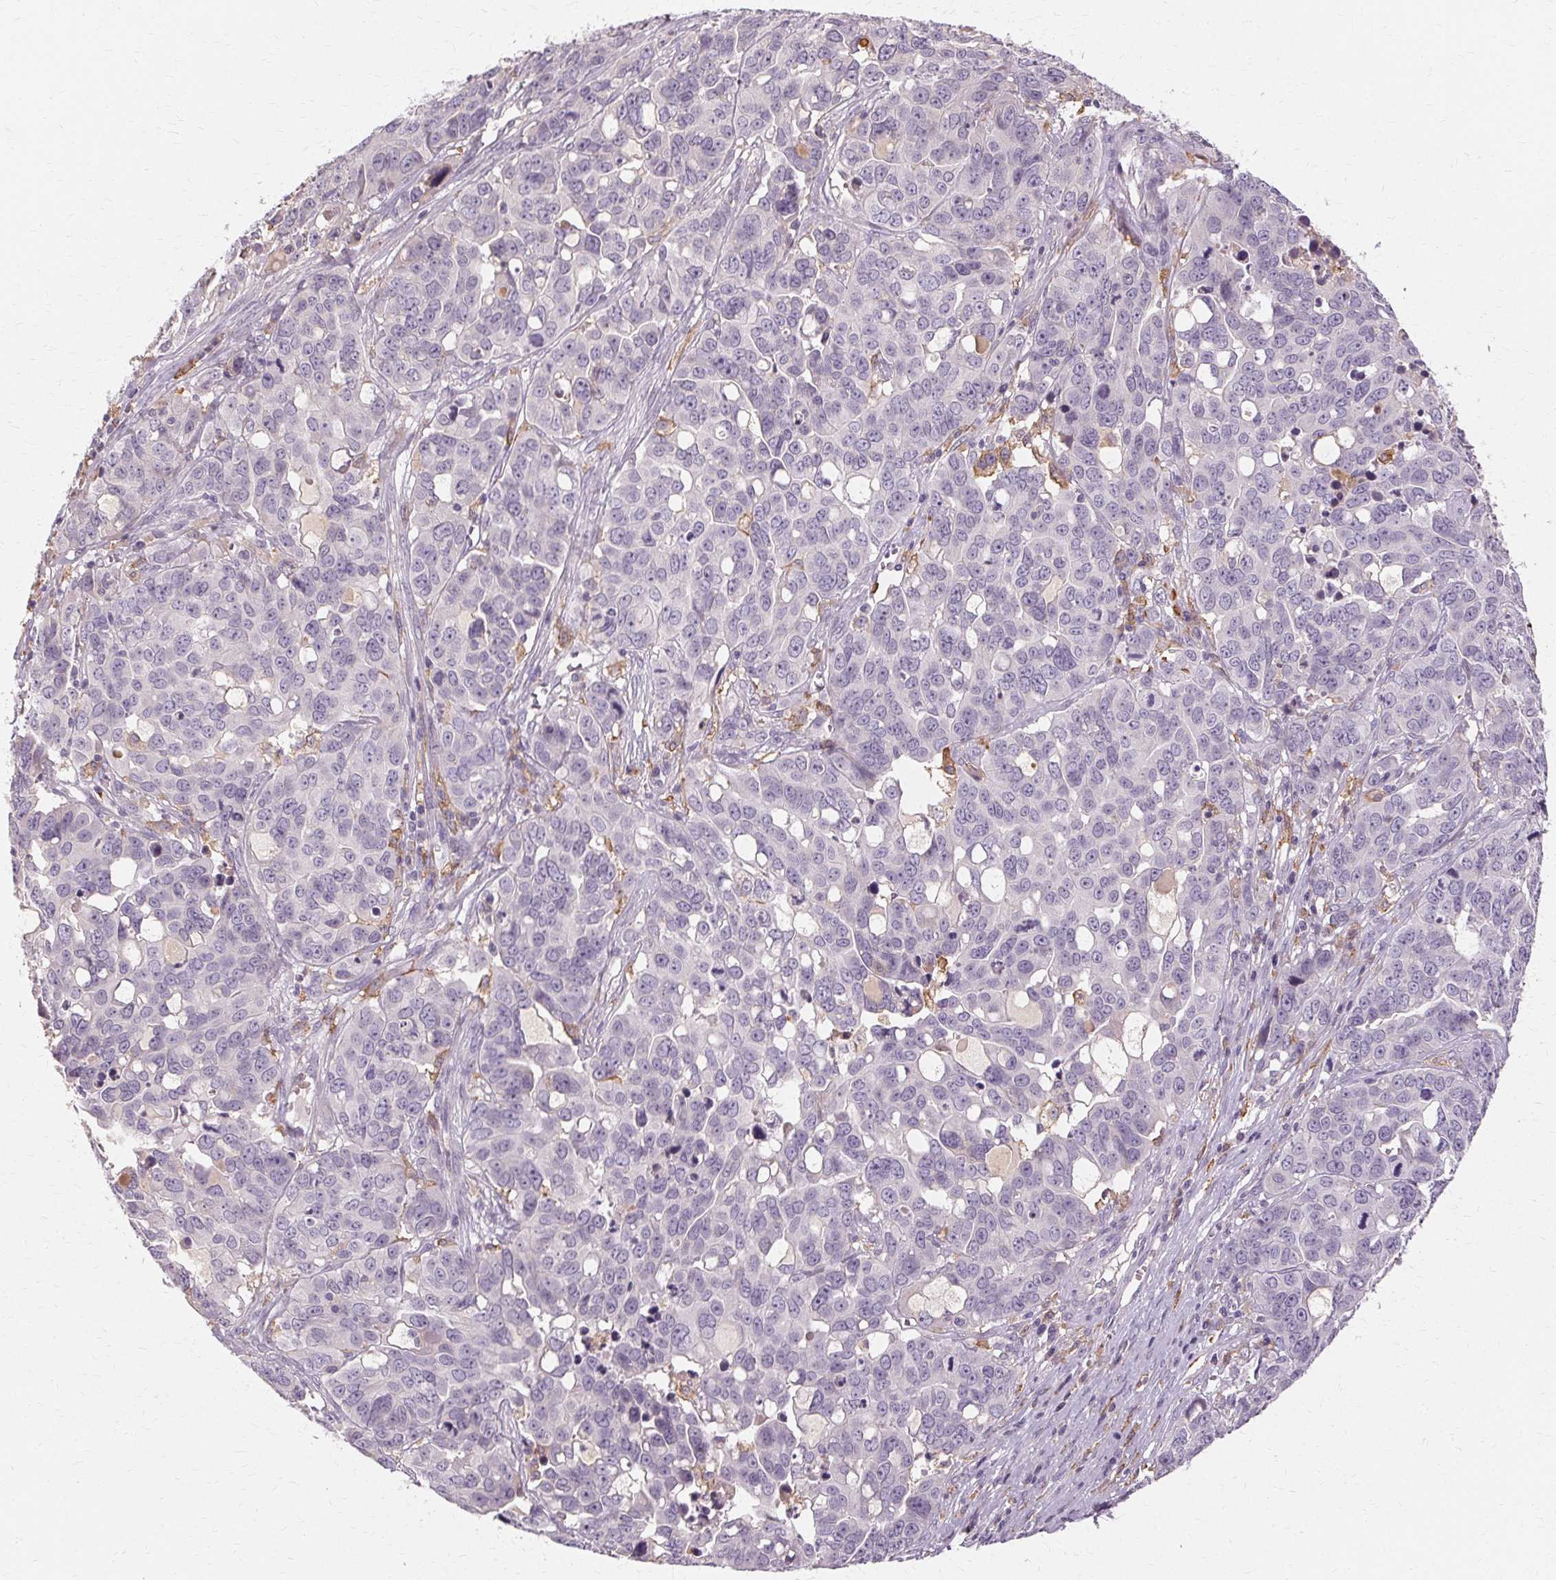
{"staining": {"intensity": "negative", "quantity": "none", "location": "none"}, "tissue": "ovarian cancer", "cell_type": "Tumor cells", "image_type": "cancer", "snomed": [{"axis": "morphology", "description": "Carcinoma, endometroid"}, {"axis": "topography", "description": "Ovary"}], "caption": "This is an immunohistochemistry (IHC) image of human ovarian cancer. There is no expression in tumor cells.", "gene": "IFNGR1", "patient": {"sex": "female", "age": 78}}